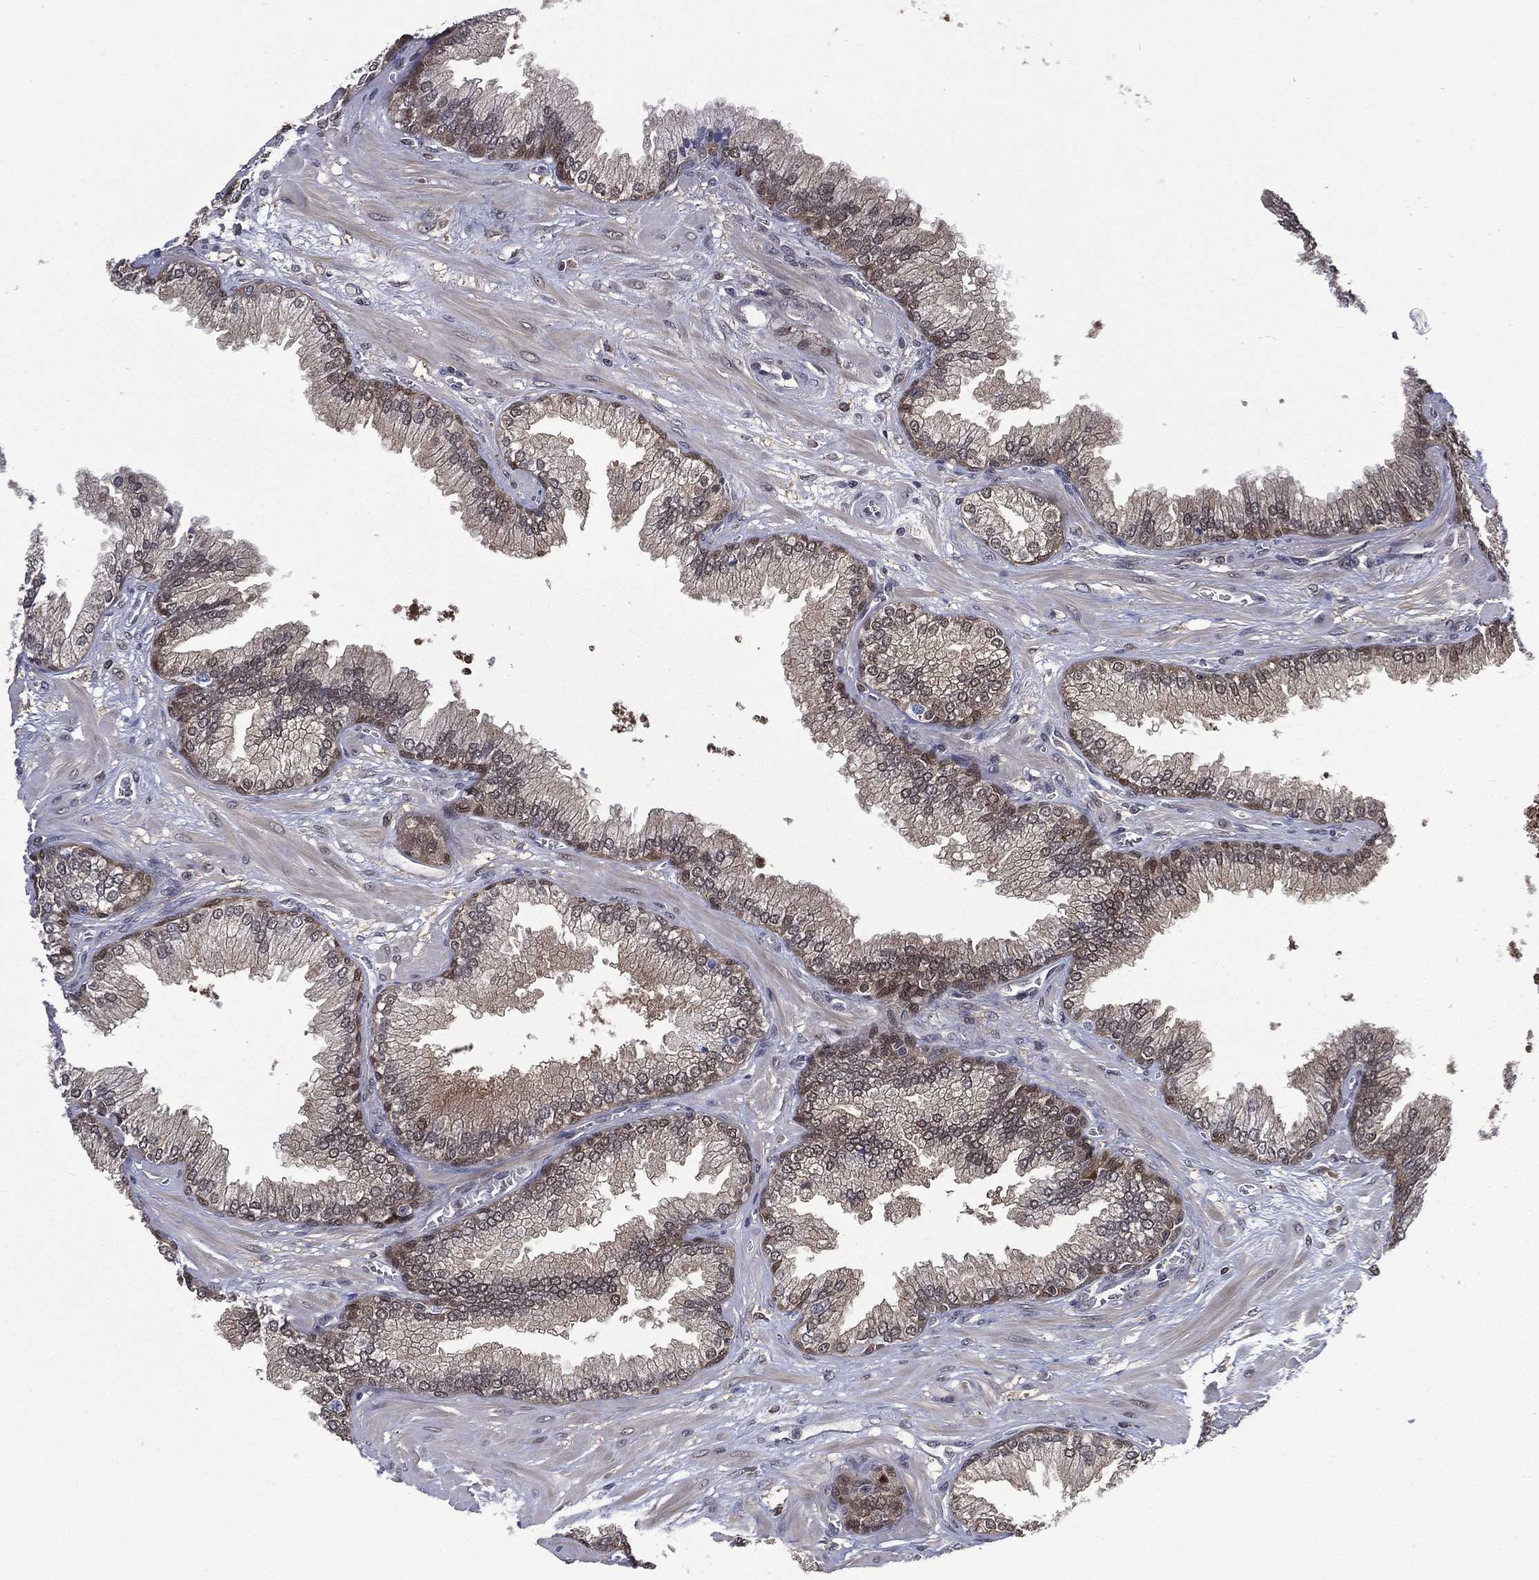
{"staining": {"intensity": "moderate", "quantity": "25%-75%", "location": "cytoplasmic/membranous,nuclear"}, "tissue": "prostate cancer", "cell_type": "Tumor cells", "image_type": "cancer", "snomed": [{"axis": "morphology", "description": "Adenocarcinoma, Low grade"}, {"axis": "topography", "description": "Prostate"}], "caption": "This image reveals immunohistochemistry (IHC) staining of prostate adenocarcinoma (low-grade), with medium moderate cytoplasmic/membranous and nuclear staining in about 25%-75% of tumor cells.", "gene": "MTAP", "patient": {"sex": "male", "age": 69}}